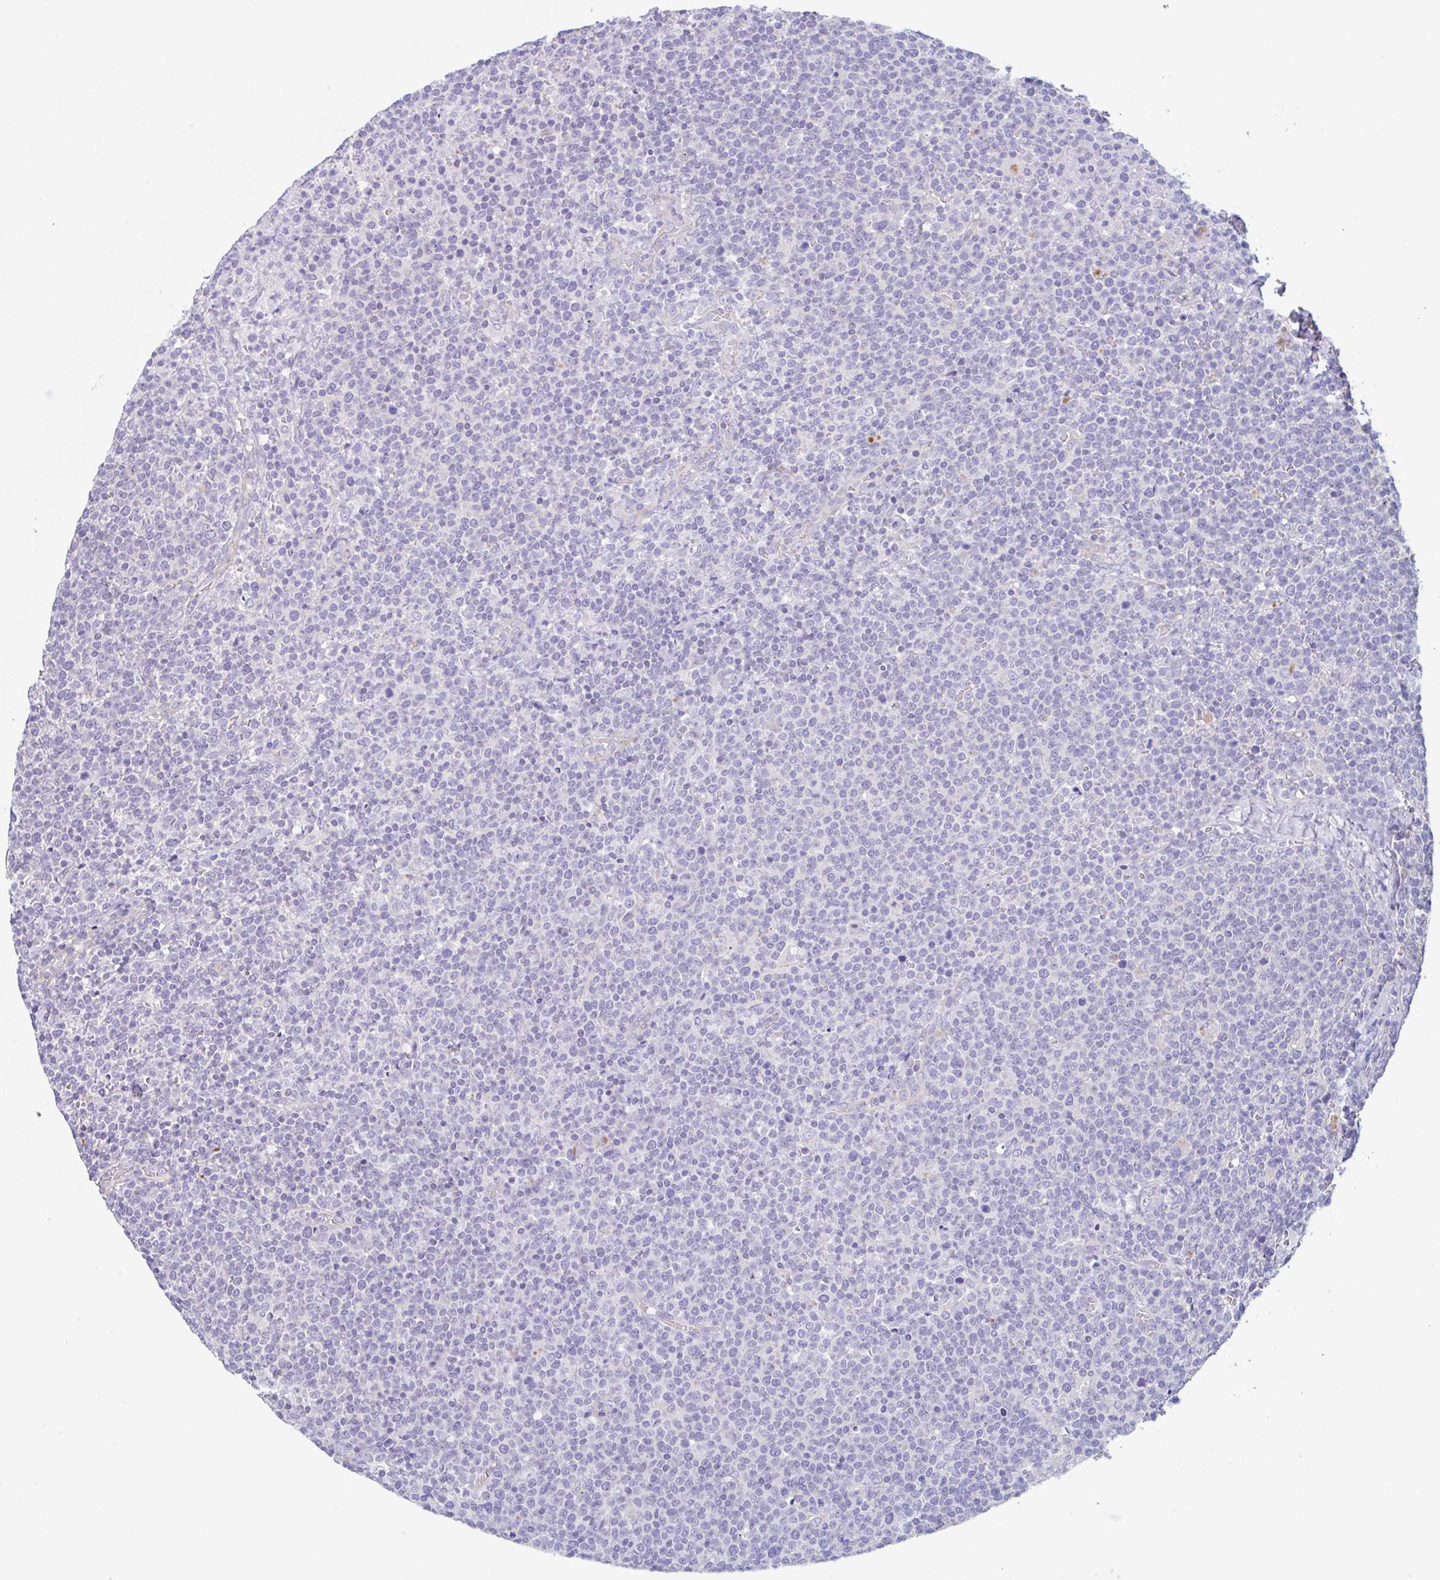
{"staining": {"intensity": "negative", "quantity": "none", "location": "none"}, "tissue": "lymphoma", "cell_type": "Tumor cells", "image_type": "cancer", "snomed": [{"axis": "morphology", "description": "Malignant lymphoma, non-Hodgkin's type, High grade"}, {"axis": "topography", "description": "Lymph node"}], "caption": "Immunohistochemistry micrograph of neoplastic tissue: human high-grade malignant lymphoma, non-Hodgkin's type stained with DAB (3,3'-diaminobenzidine) exhibits no significant protein staining in tumor cells.", "gene": "LENG9", "patient": {"sex": "male", "age": 61}}